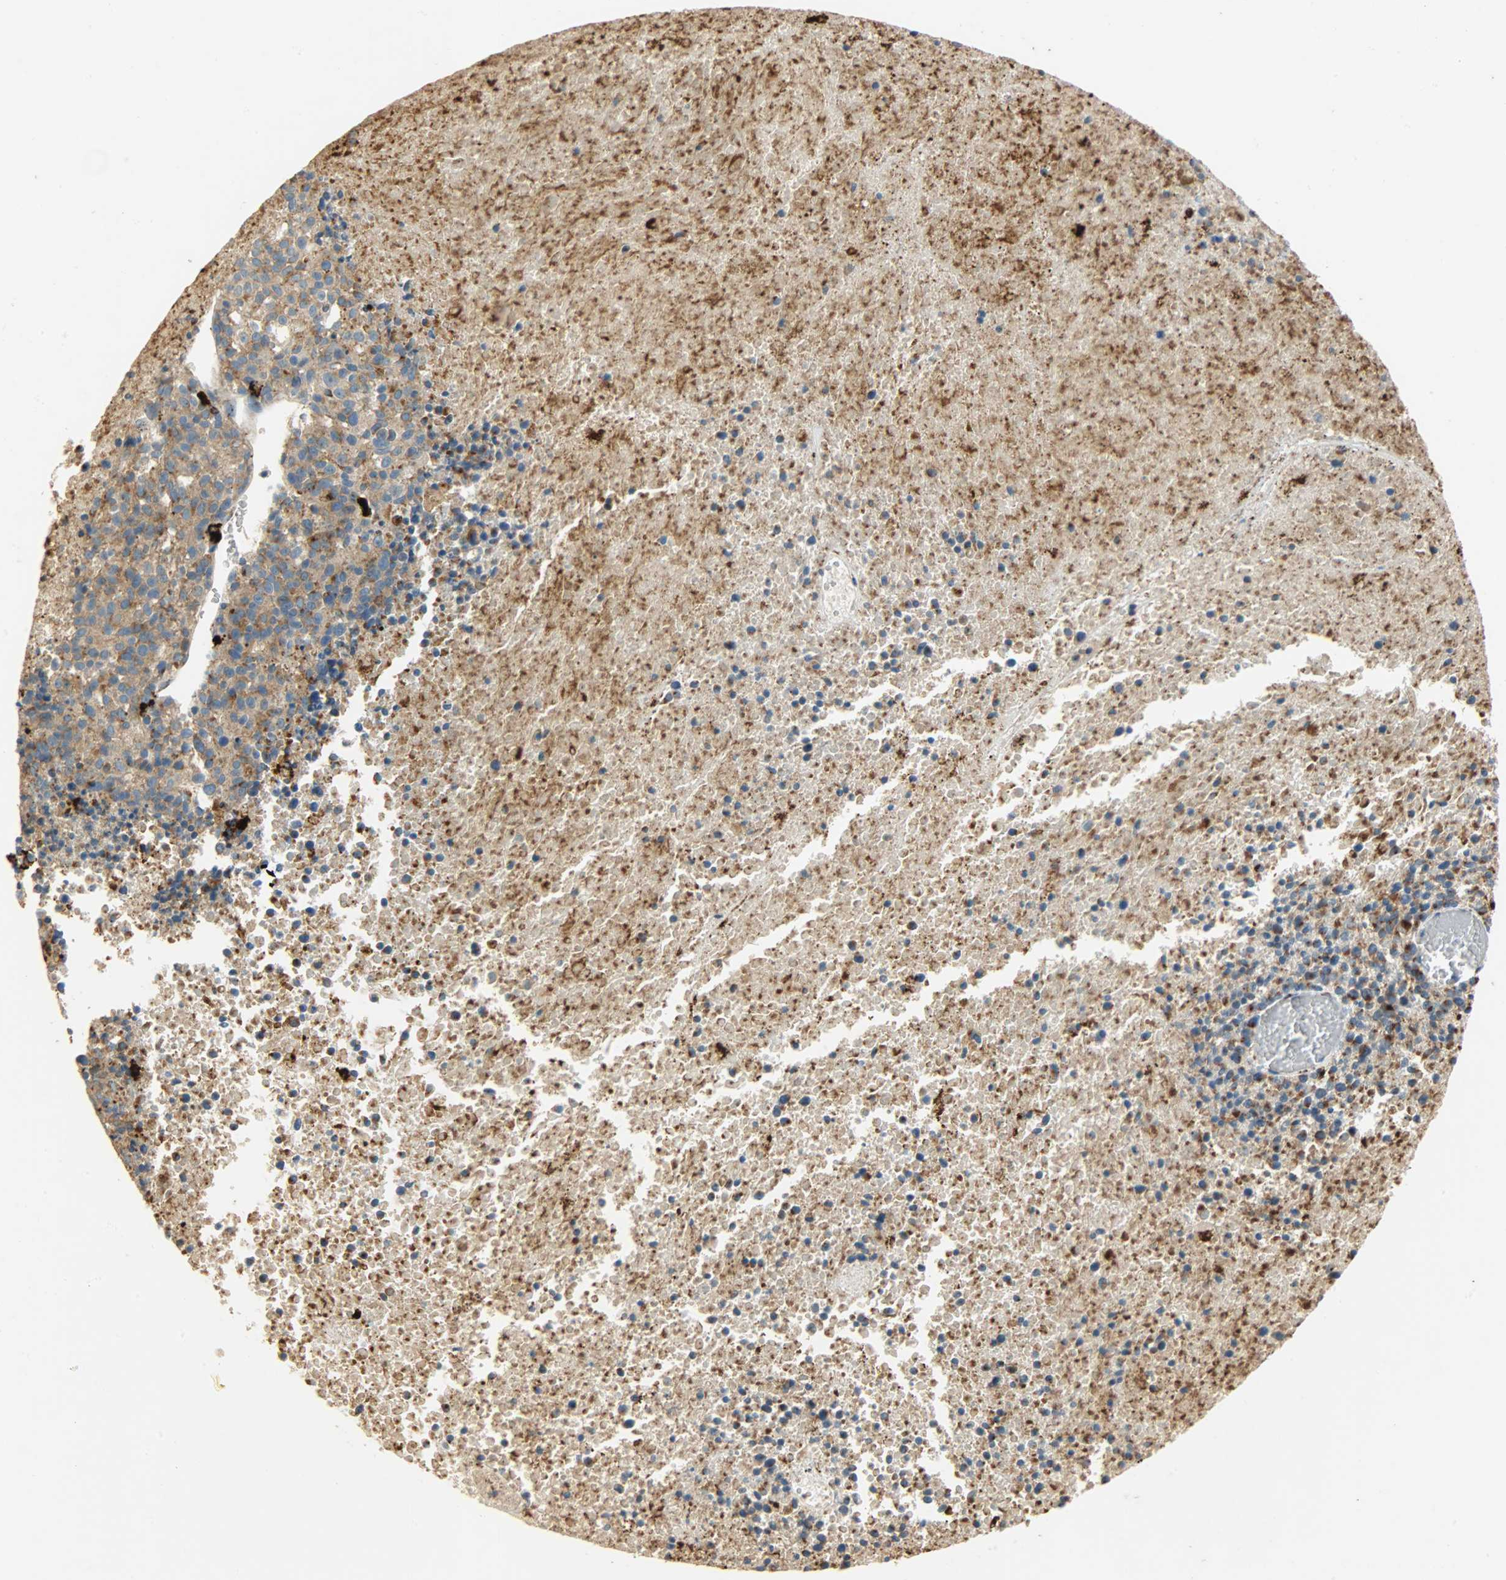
{"staining": {"intensity": "moderate", "quantity": ">75%", "location": "cytoplasmic/membranous"}, "tissue": "melanoma", "cell_type": "Tumor cells", "image_type": "cancer", "snomed": [{"axis": "morphology", "description": "Malignant melanoma, Metastatic site"}, {"axis": "topography", "description": "Cerebral cortex"}], "caption": "High-magnification brightfield microscopy of melanoma stained with DAB (brown) and counterstained with hematoxylin (blue). tumor cells exhibit moderate cytoplasmic/membranous expression is seen in approximately>75% of cells.", "gene": "ASAH1", "patient": {"sex": "female", "age": 52}}